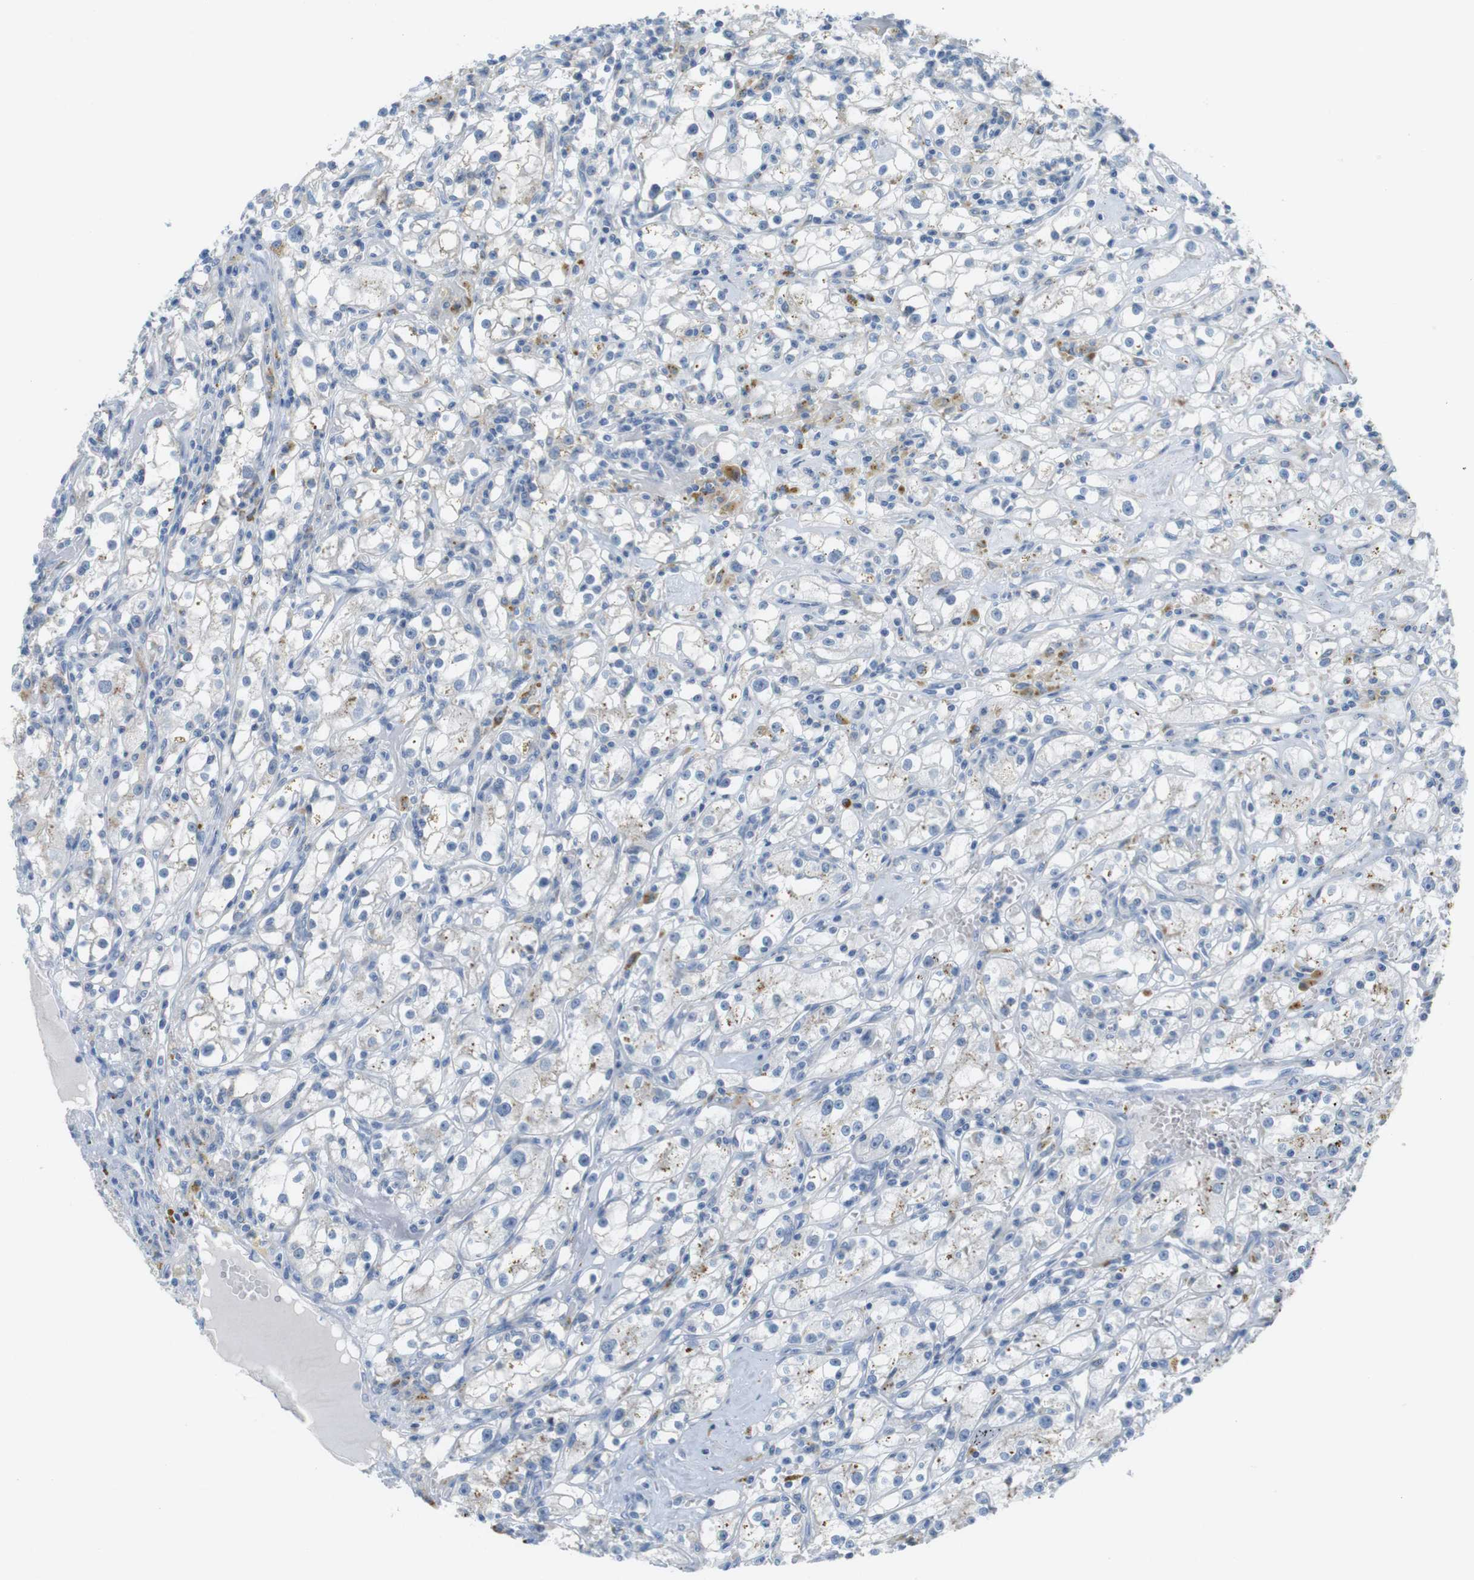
{"staining": {"intensity": "moderate", "quantity": "25%-75%", "location": "cytoplasmic/membranous"}, "tissue": "renal cancer", "cell_type": "Tumor cells", "image_type": "cancer", "snomed": [{"axis": "morphology", "description": "Adenocarcinoma, NOS"}, {"axis": "topography", "description": "Kidney"}], "caption": "Protein analysis of renal cancer (adenocarcinoma) tissue exhibits moderate cytoplasmic/membranous staining in approximately 25%-75% of tumor cells. The protein is stained brown, and the nuclei are stained in blue (DAB IHC with brightfield microscopy, high magnification).", "gene": "YIPF1", "patient": {"sex": "male", "age": 56}}